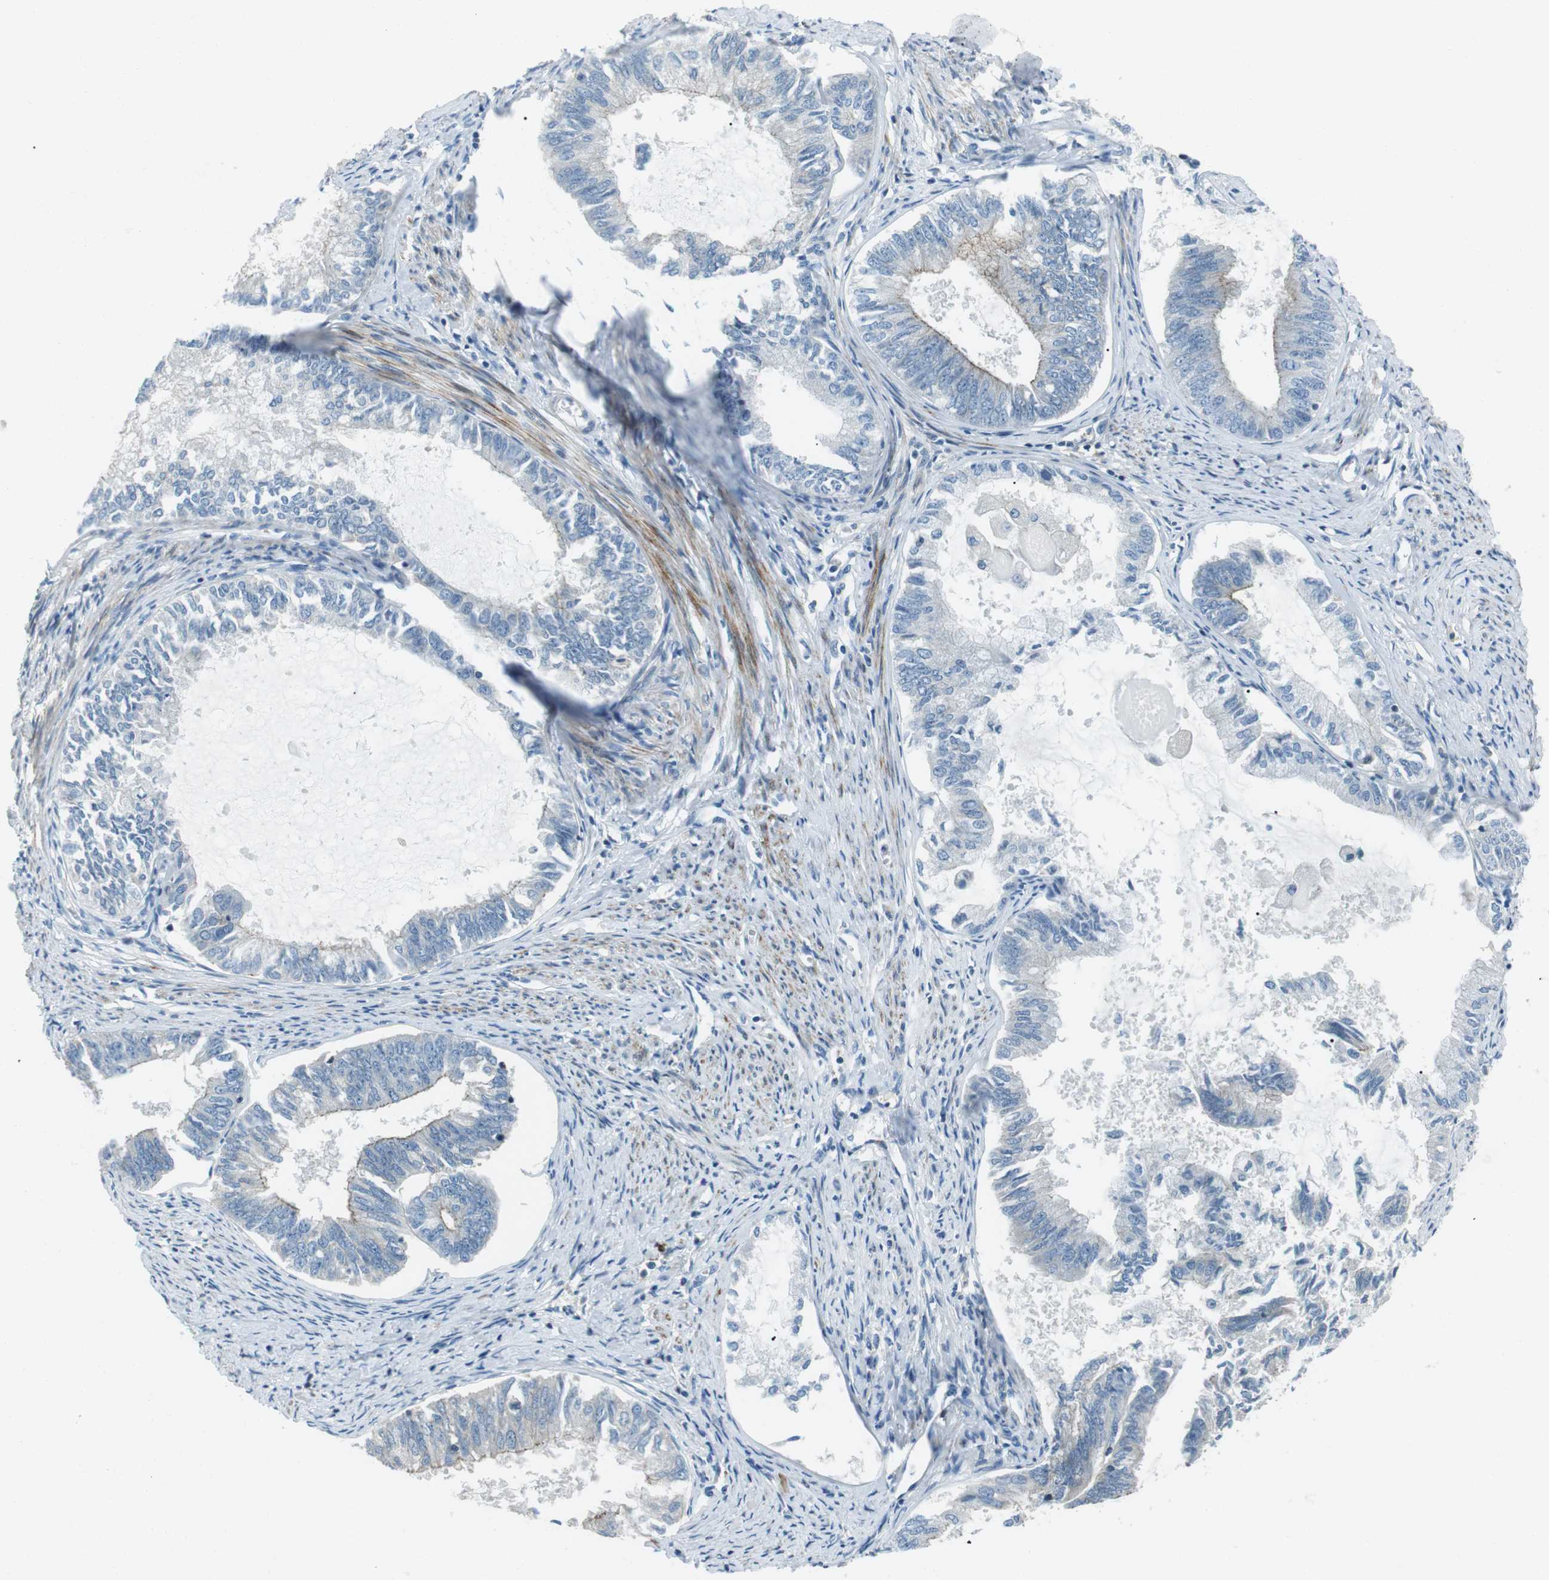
{"staining": {"intensity": "weak", "quantity": "<25%", "location": "cytoplasmic/membranous"}, "tissue": "endometrial cancer", "cell_type": "Tumor cells", "image_type": "cancer", "snomed": [{"axis": "morphology", "description": "Adenocarcinoma, NOS"}, {"axis": "topography", "description": "Endometrium"}], "caption": "DAB immunohistochemical staining of endometrial adenocarcinoma demonstrates no significant positivity in tumor cells.", "gene": "ARVCF", "patient": {"sex": "female", "age": 86}}